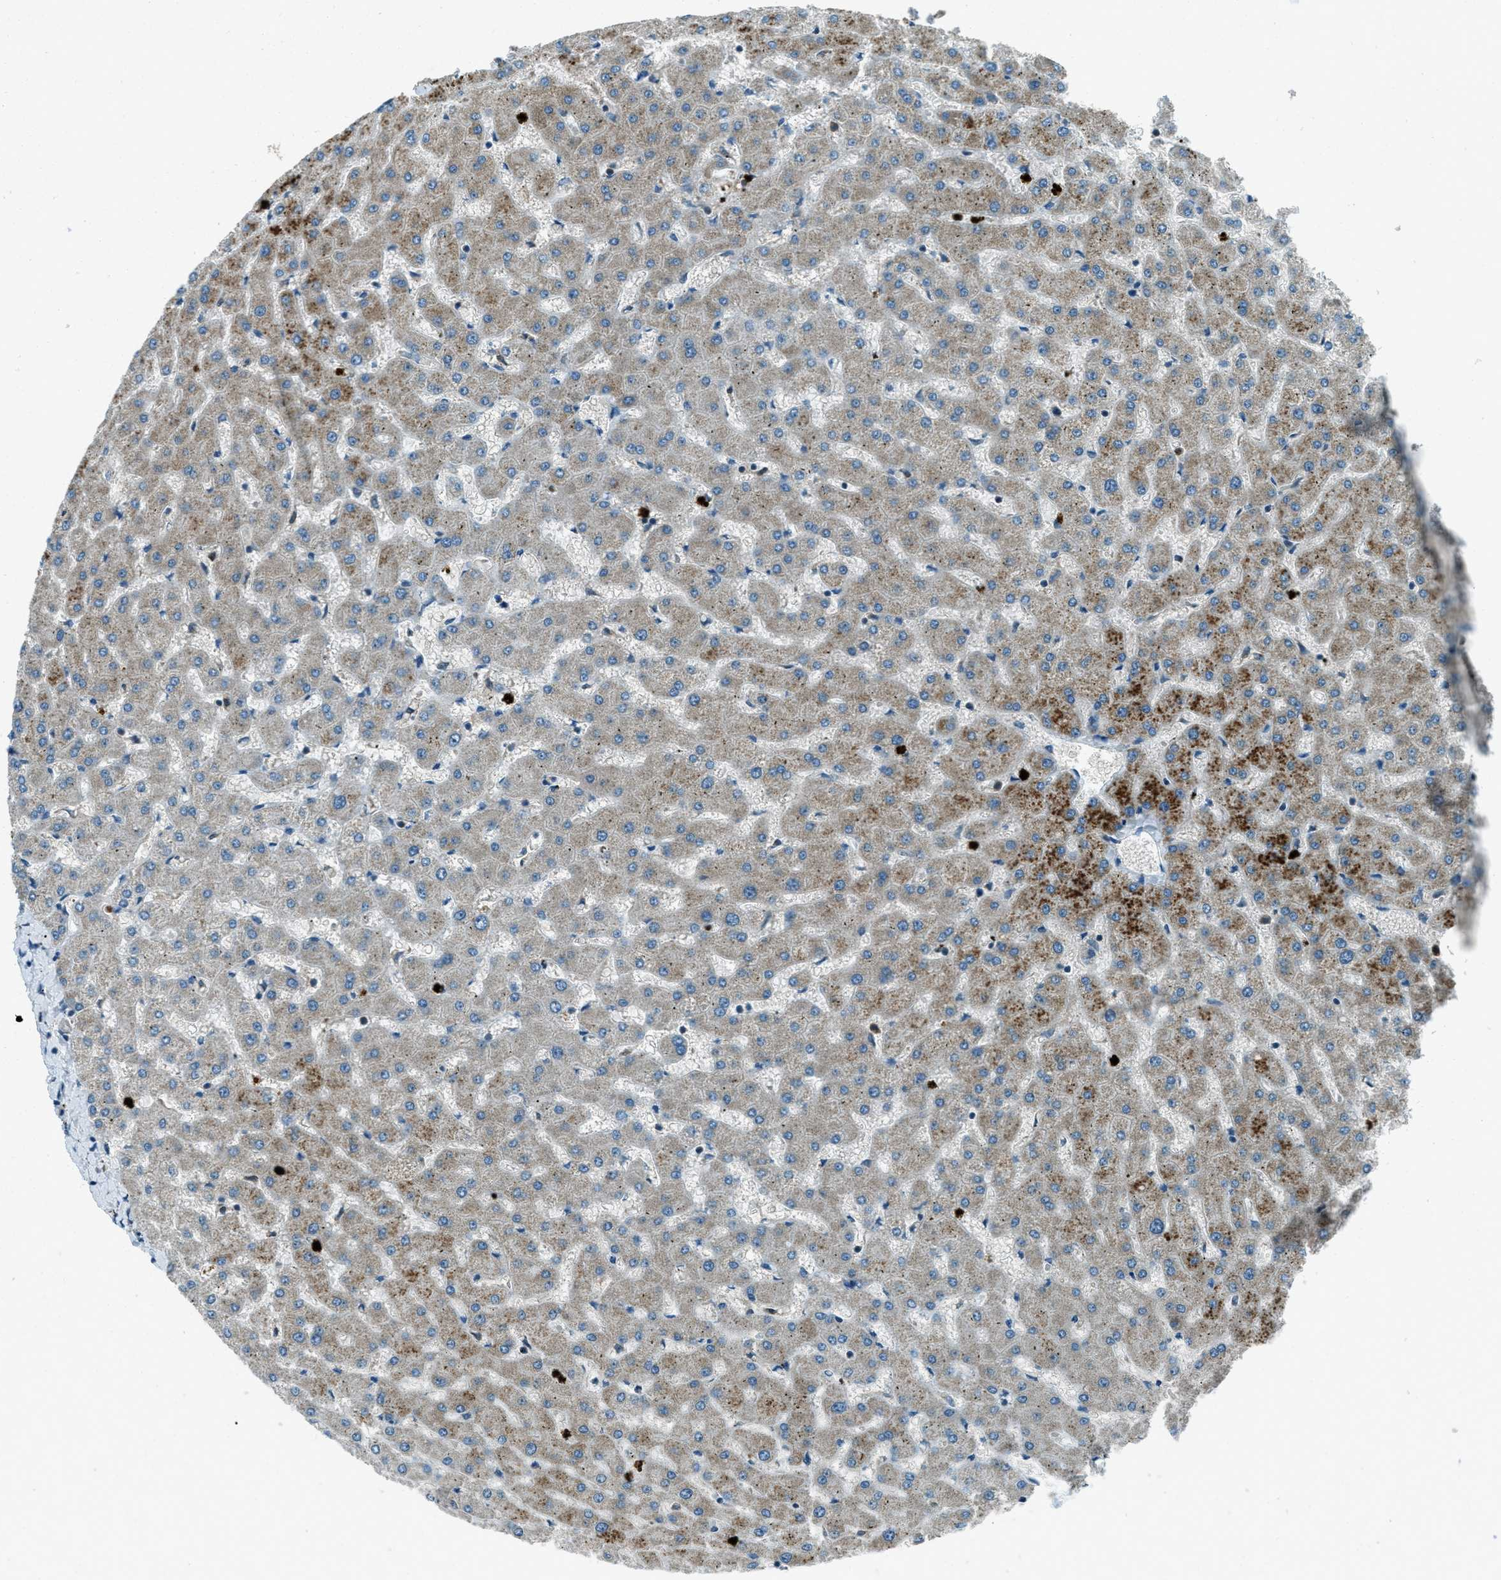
{"staining": {"intensity": "weak", "quantity": "<25%", "location": "cytoplasmic/membranous"}, "tissue": "liver", "cell_type": "Cholangiocytes", "image_type": "normal", "snomed": [{"axis": "morphology", "description": "Normal tissue, NOS"}, {"axis": "topography", "description": "Liver"}], "caption": "IHC of unremarkable liver exhibits no staining in cholangiocytes. The staining is performed using DAB (3,3'-diaminobenzidine) brown chromogen with nuclei counter-stained in using hematoxylin.", "gene": "FAR1", "patient": {"sex": "female", "age": 63}}